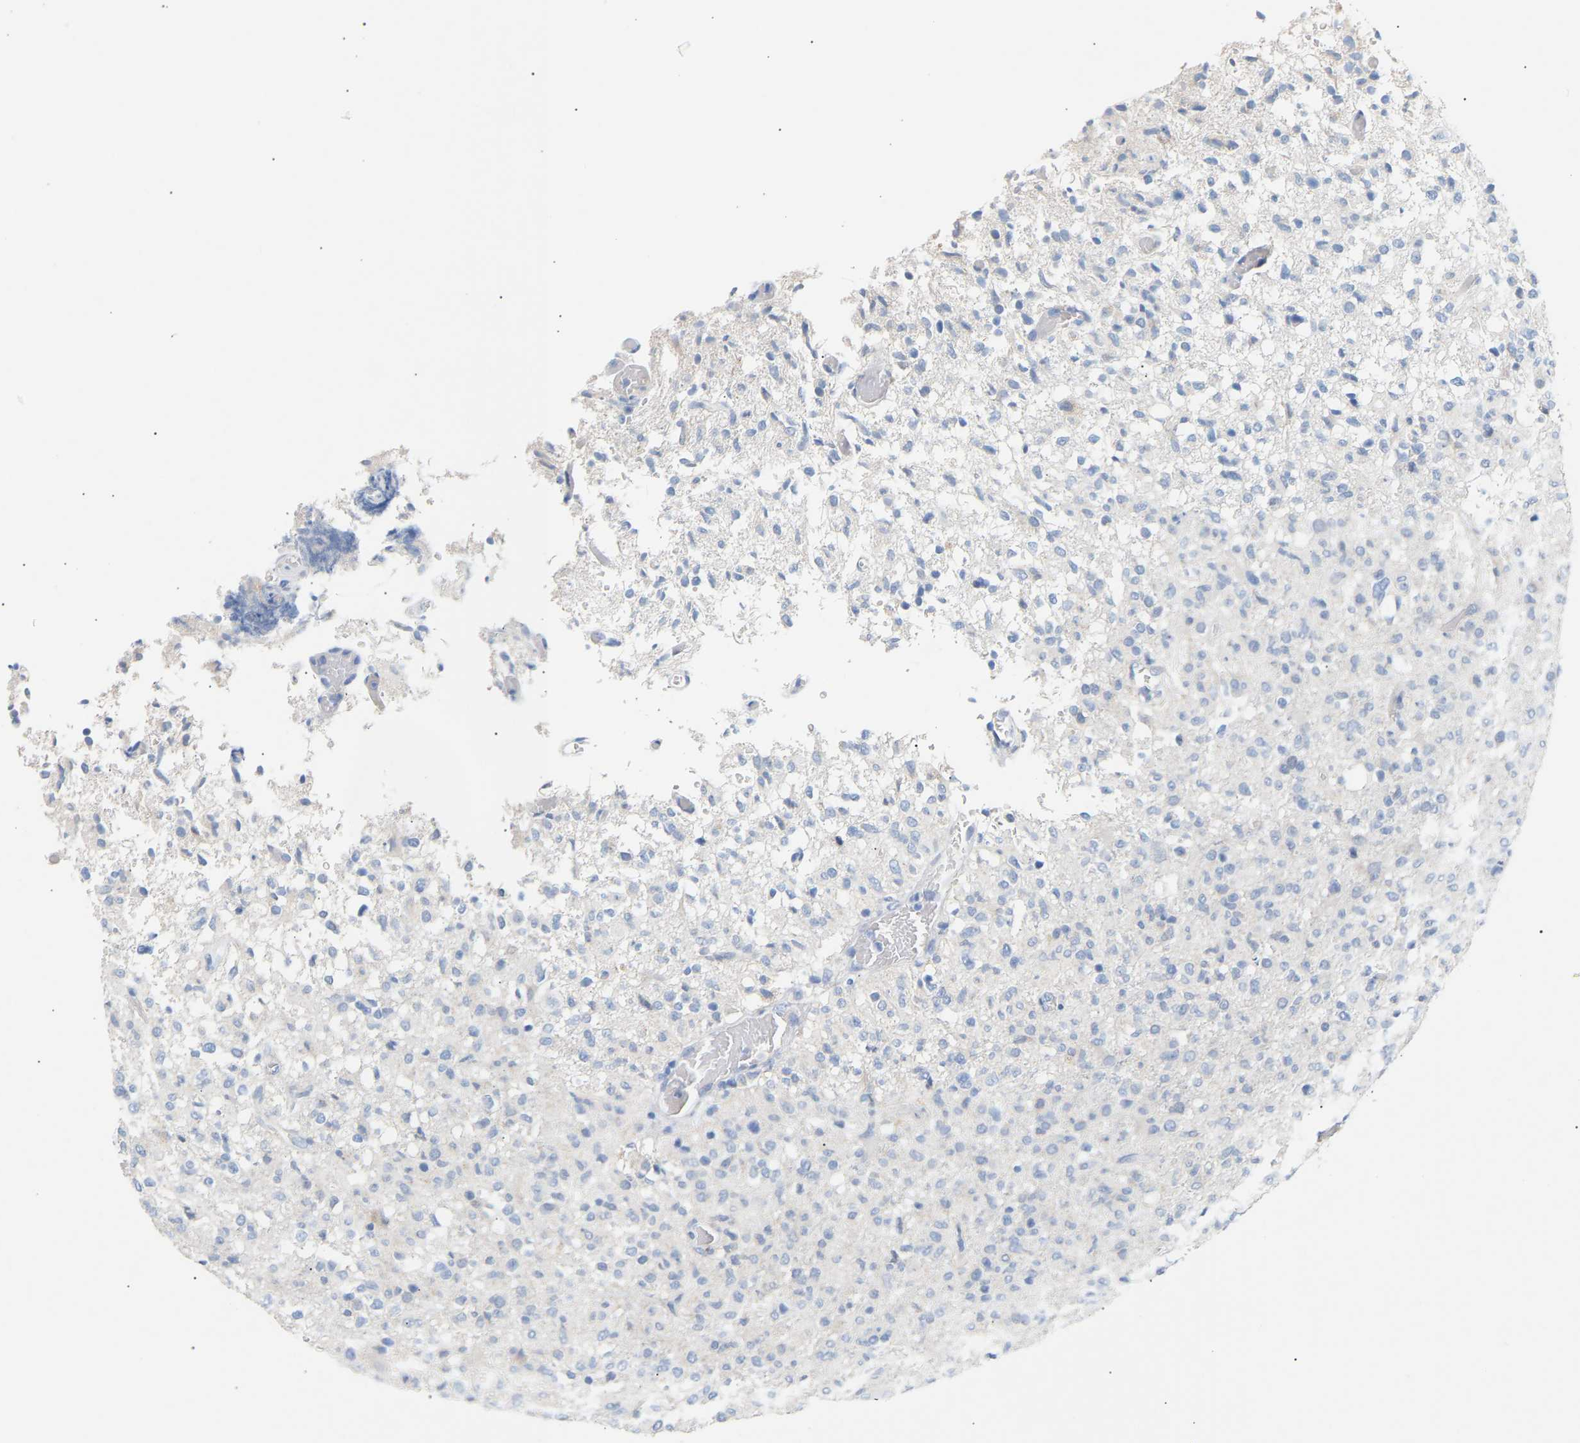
{"staining": {"intensity": "negative", "quantity": "none", "location": "none"}, "tissue": "glioma", "cell_type": "Tumor cells", "image_type": "cancer", "snomed": [{"axis": "morphology", "description": "Glioma, malignant, High grade"}, {"axis": "topography", "description": "Brain"}], "caption": "This image is of glioma stained with immunohistochemistry (IHC) to label a protein in brown with the nuclei are counter-stained blue. There is no staining in tumor cells. Brightfield microscopy of immunohistochemistry stained with DAB (brown) and hematoxylin (blue), captured at high magnification.", "gene": "PEX1", "patient": {"sex": "female", "age": 57}}